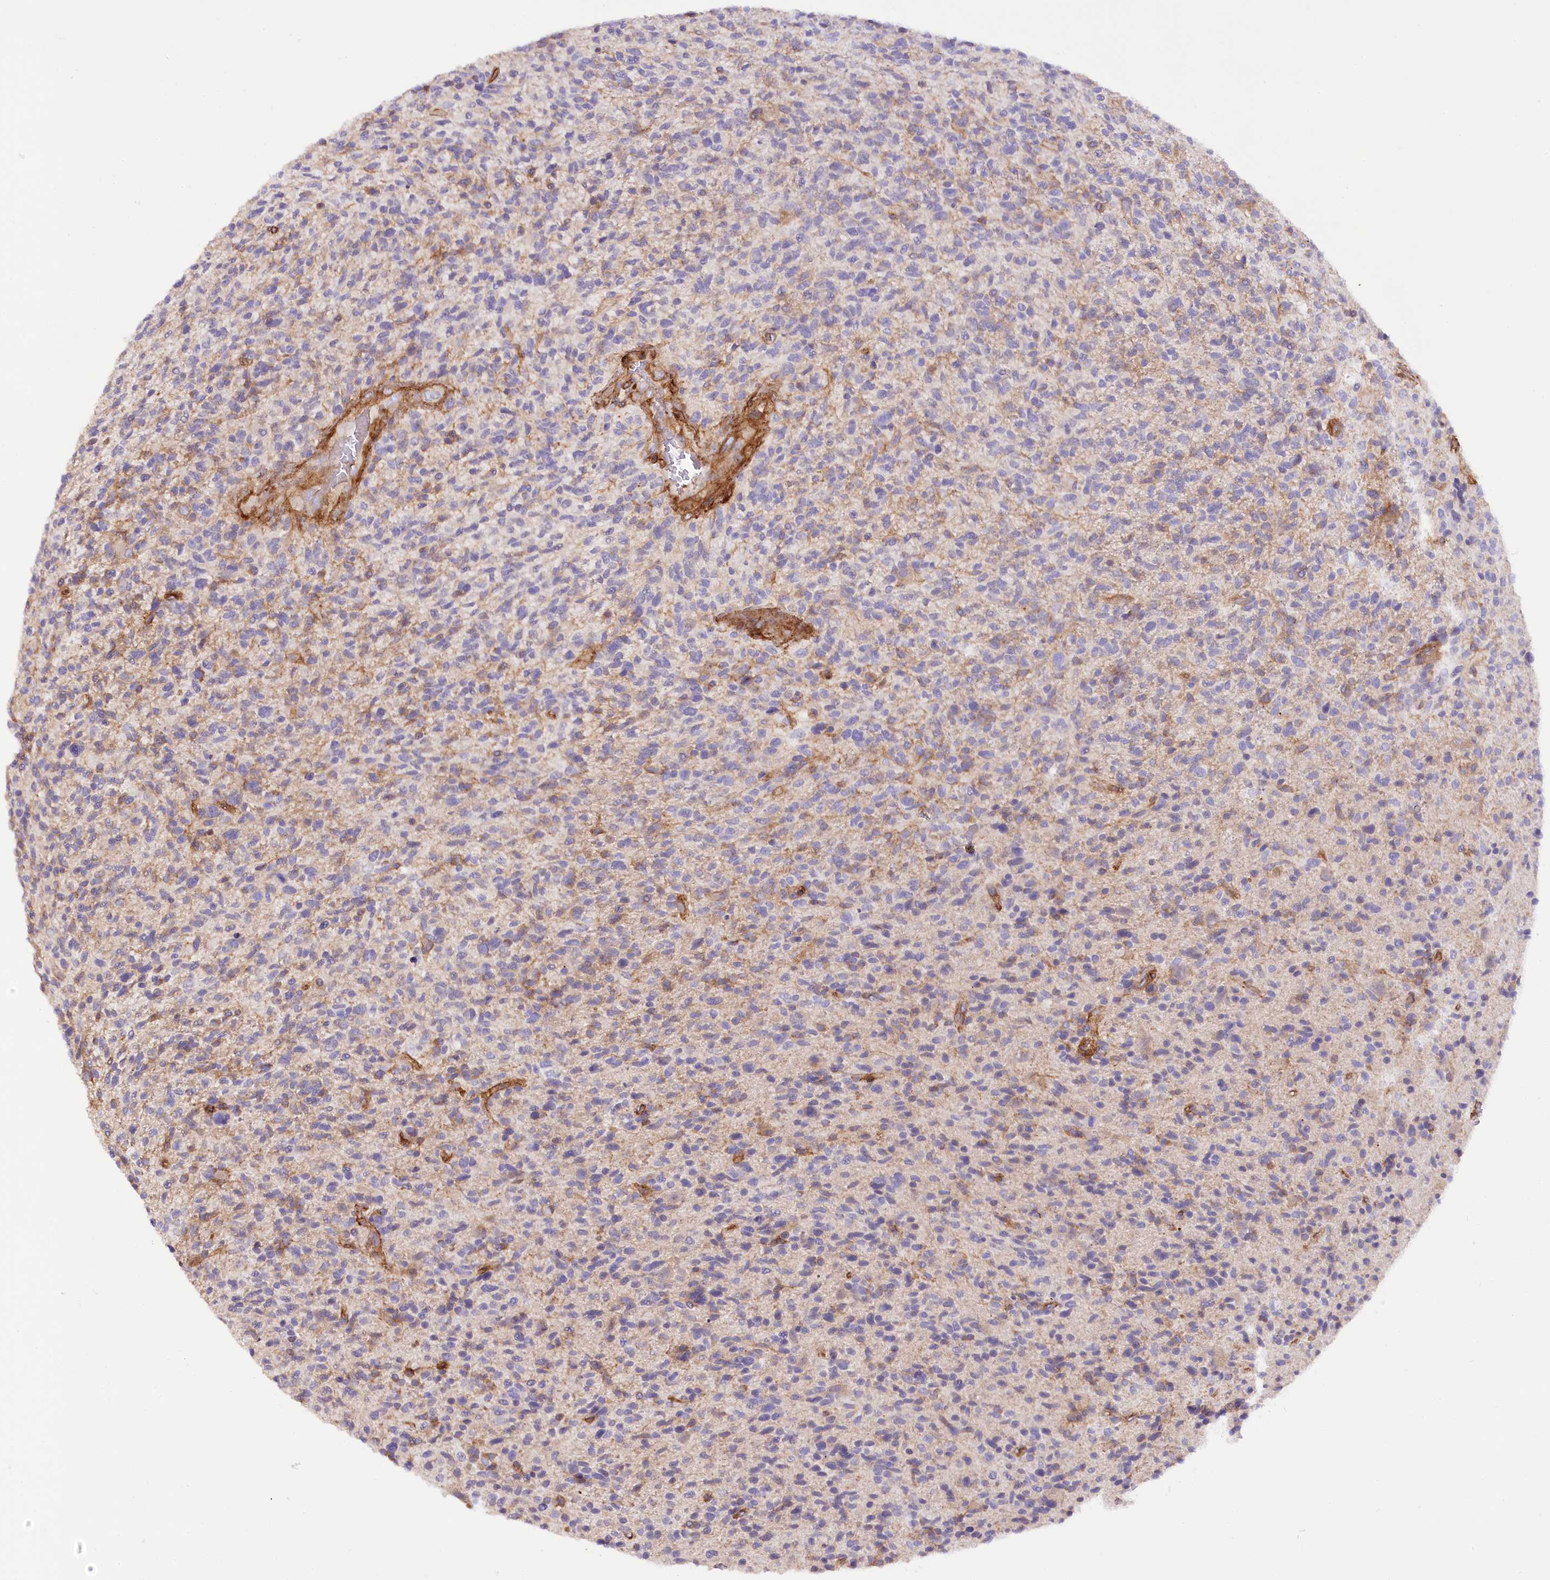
{"staining": {"intensity": "negative", "quantity": "none", "location": "none"}, "tissue": "glioma", "cell_type": "Tumor cells", "image_type": "cancer", "snomed": [{"axis": "morphology", "description": "Glioma, malignant, High grade"}, {"axis": "topography", "description": "Brain"}], "caption": "Immunohistochemistry (IHC) of malignant glioma (high-grade) reveals no positivity in tumor cells.", "gene": "SYNPO2", "patient": {"sex": "male", "age": 72}}